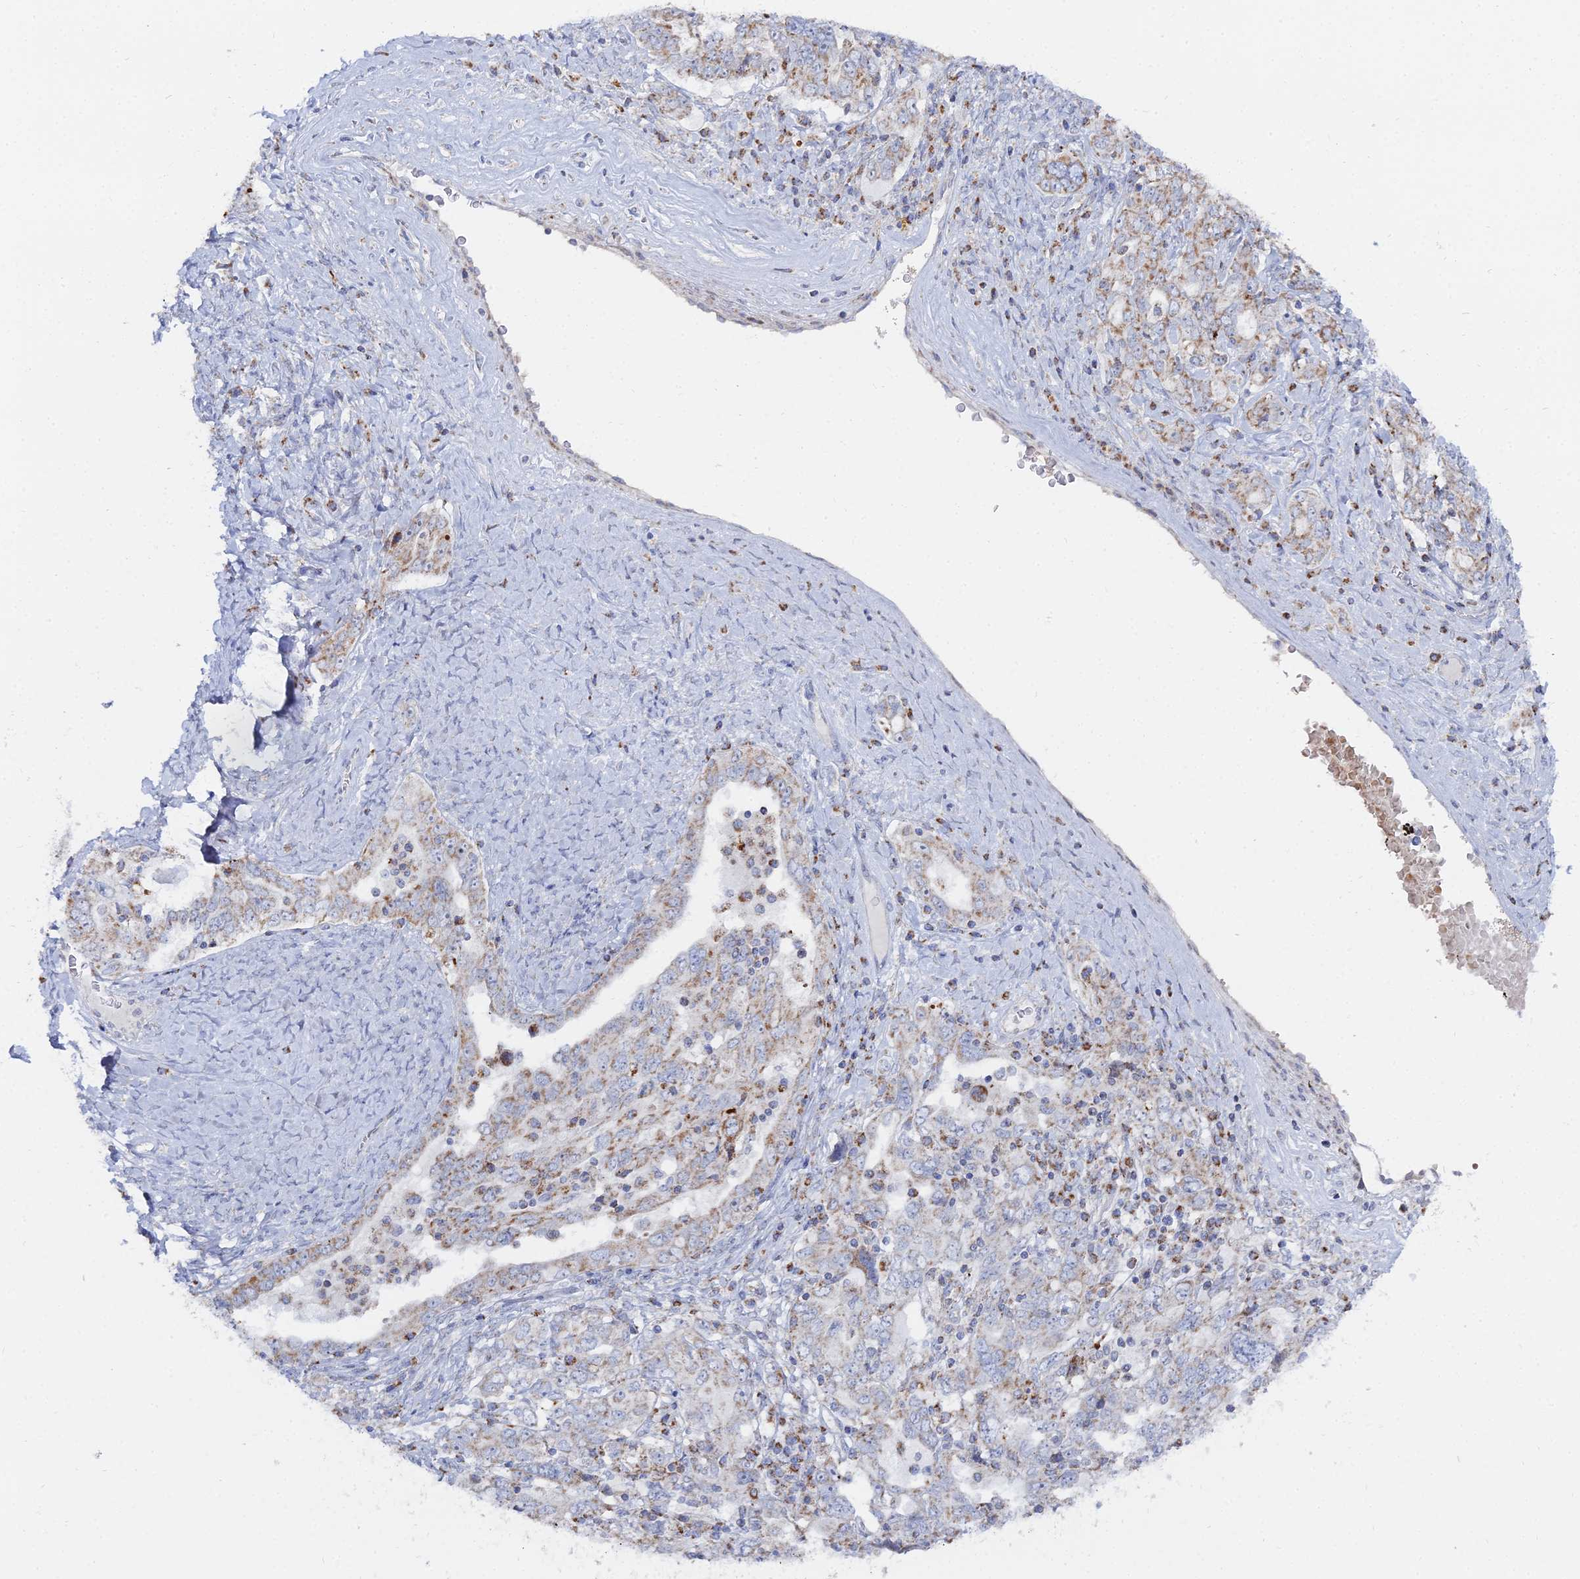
{"staining": {"intensity": "moderate", "quantity": ">75%", "location": "cytoplasmic/membranous"}, "tissue": "ovarian cancer", "cell_type": "Tumor cells", "image_type": "cancer", "snomed": [{"axis": "morphology", "description": "Carcinoma, endometroid"}, {"axis": "topography", "description": "Ovary"}], "caption": "Immunohistochemical staining of human ovarian cancer (endometroid carcinoma) reveals medium levels of moderate cytoplasmic/membranous positivity in about >75% of tumor cells. The staining is performed using DAB (3,3'-diaminobenzidine) brown chromogen to label protein expression. The nuclei are counter-stained blue using hematoxylin.", "gene": "MPC1", "patient": {"sex": "female", "age": 62}}